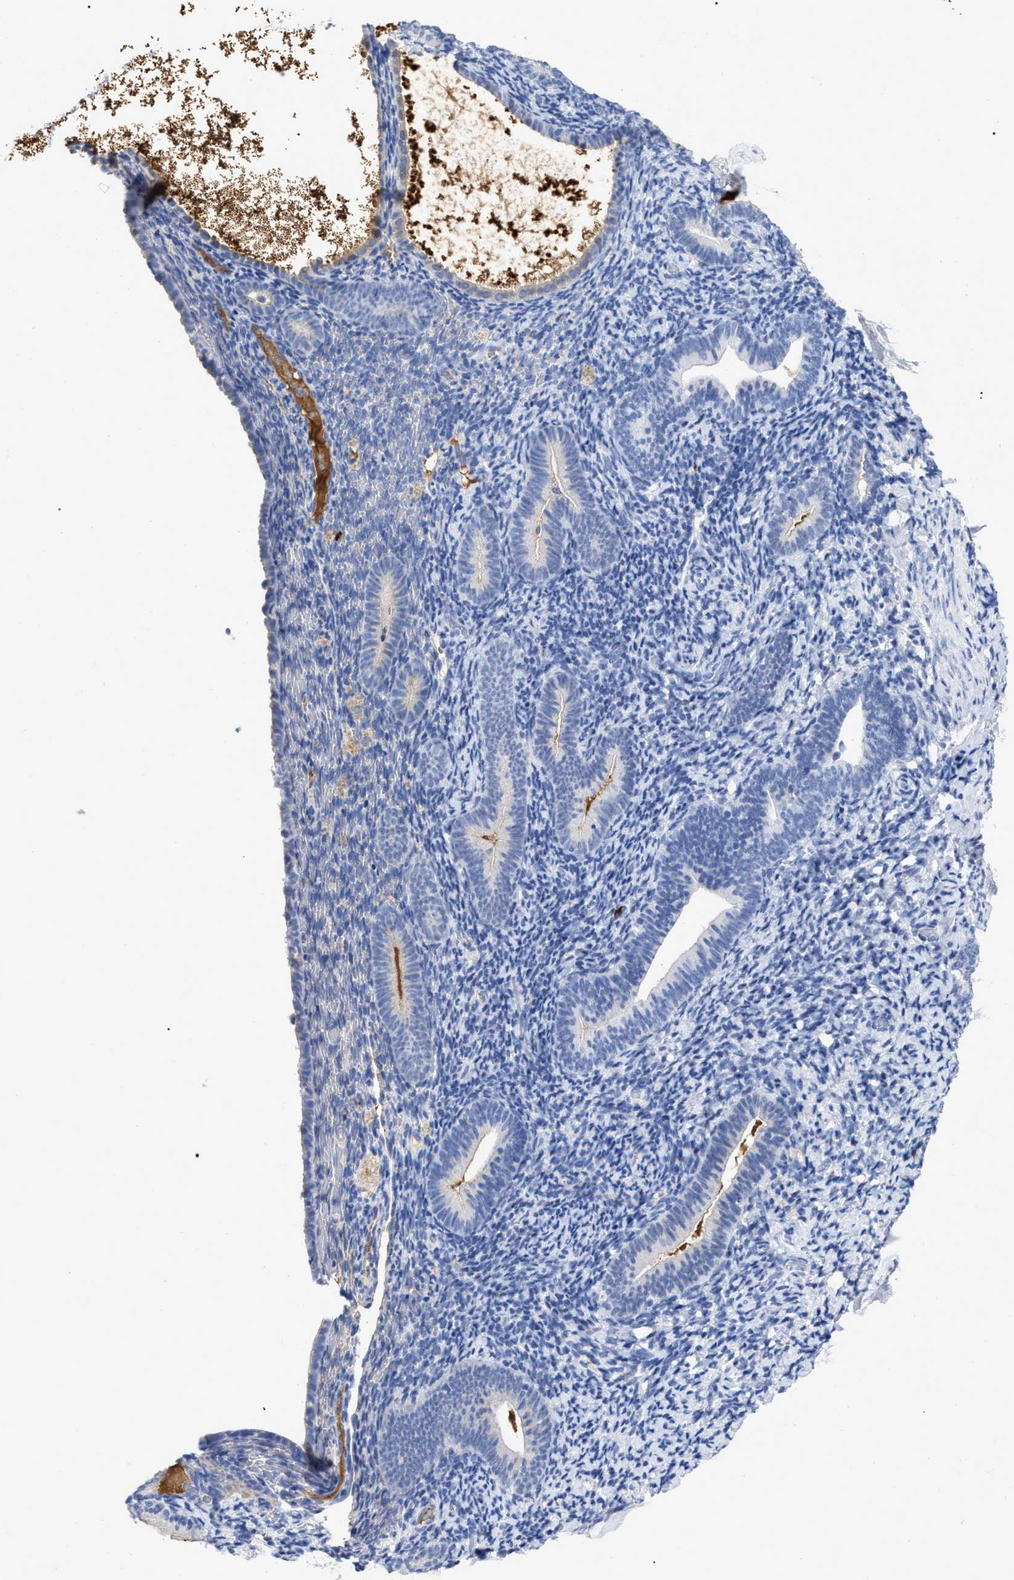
{"staining": {"intensity": "negative", "quantity": "none", "location": "none"}, "tissue": "endometrium", "cell_type": "Cells in endometrial stroma", "image_type": "normal", "snomed": [{"axis": "morphology", "description": "Normal tissue, NOS"}, {"axis": "topography", "description": "Endometrium"}], "caption": "Immunohistochemical staining of normal human endometrium demonstrates no significant staining in cells in endometrial stroma.", "gene": "IGHV5", "patient": {"sex": "female", "age": 51}}